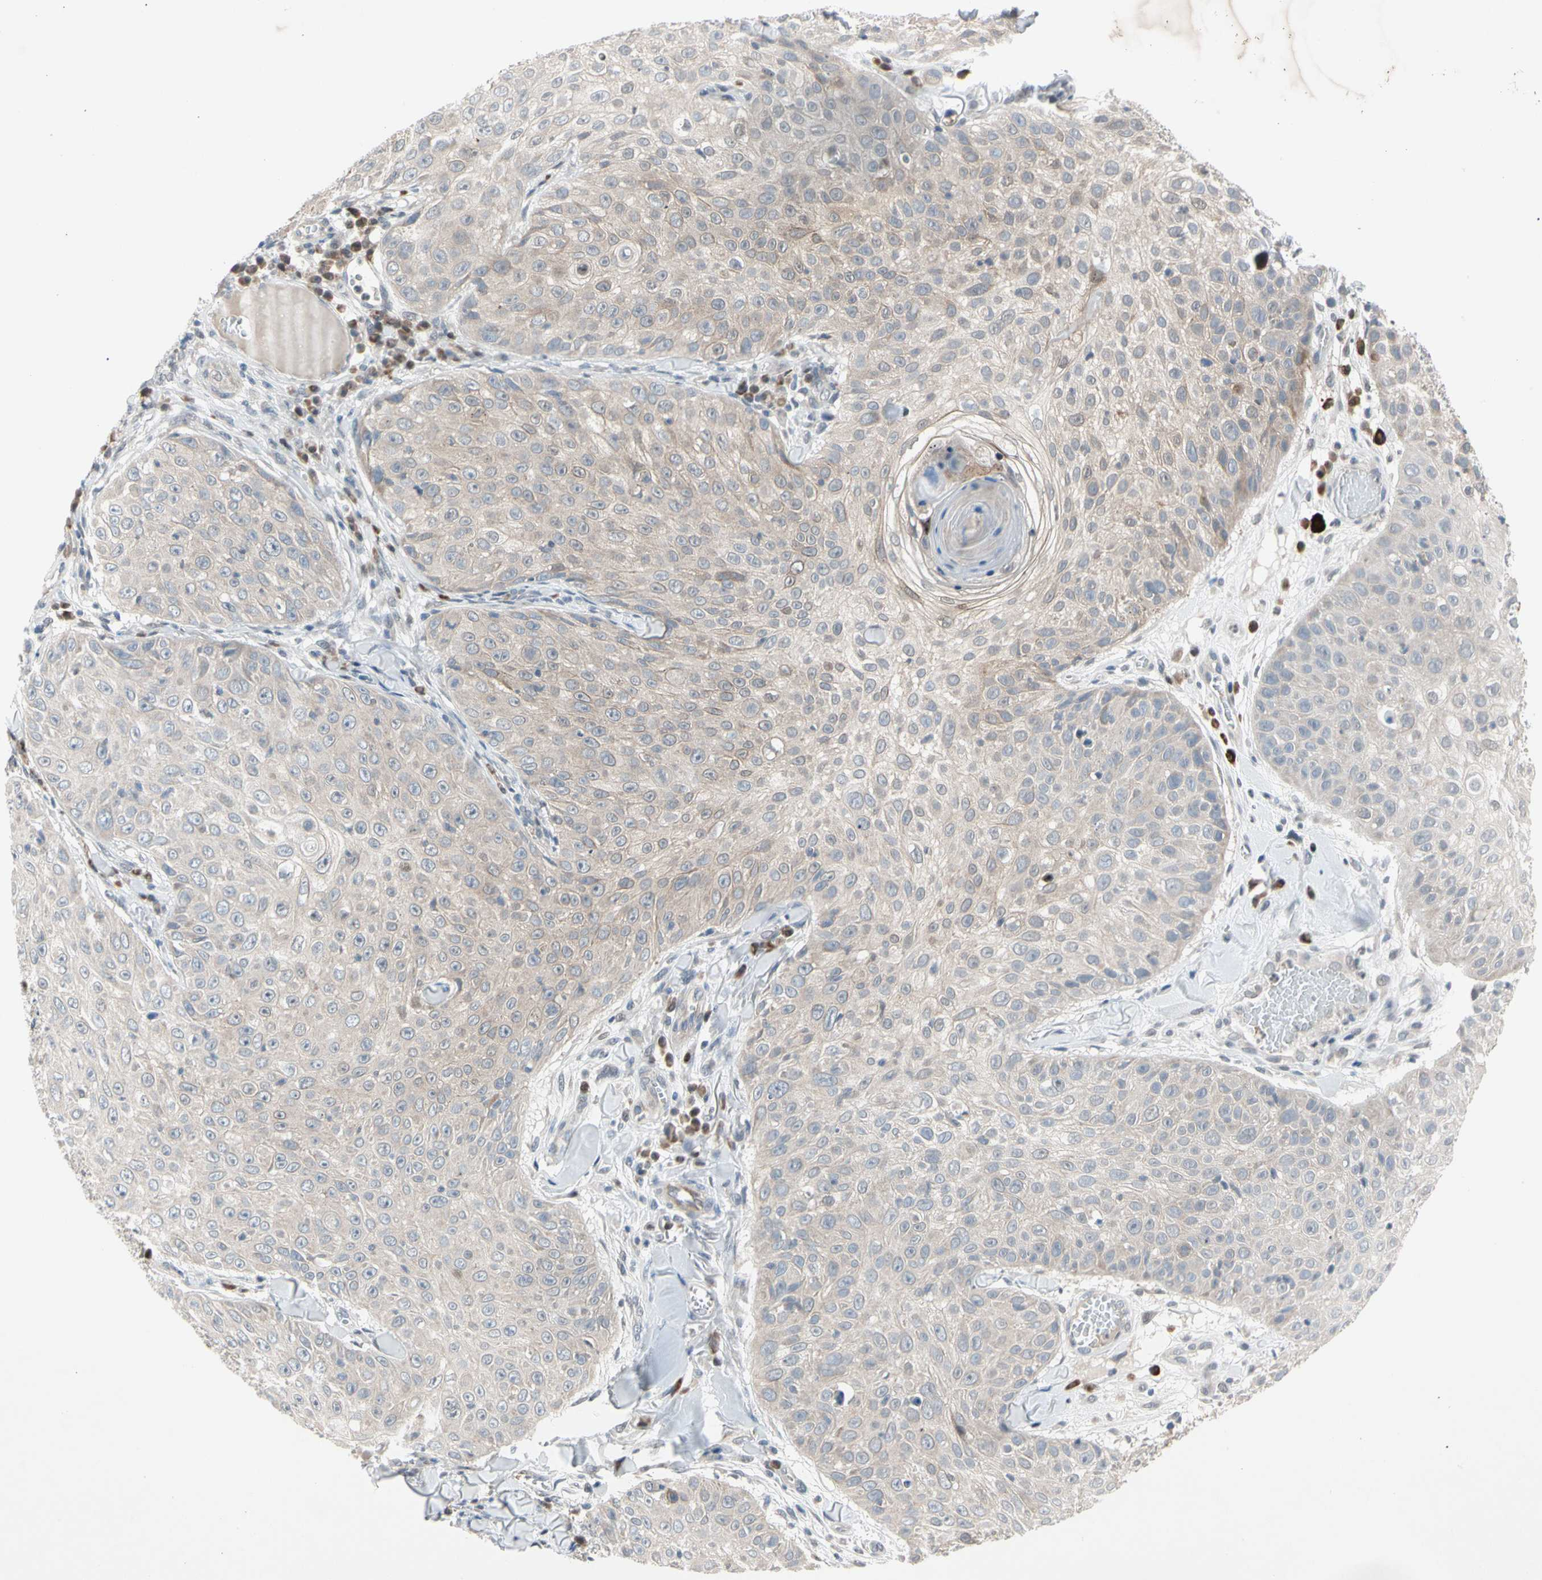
{"staining": {"intensity": "weak", "quantity": ">75%", "location": "cytoplasmic/membranous"}, "tissue": "skin cancer", "cell_type": "Tumor cells", "image_type": "cancer", "snomed": [{"axis": "morphology", "description": "Squamous cell carcinoma, NOS"}, {"axis": "topography", "description": "Skin"}], "caption": "Squamous cell carcinoma (skin) stained with a brown dye exhibits weak cytoplasmic/membranous positive positivity in about >75% of tumor cells.", "gene": "MARK1", "patient": {"sex": "male", "age": 86}}